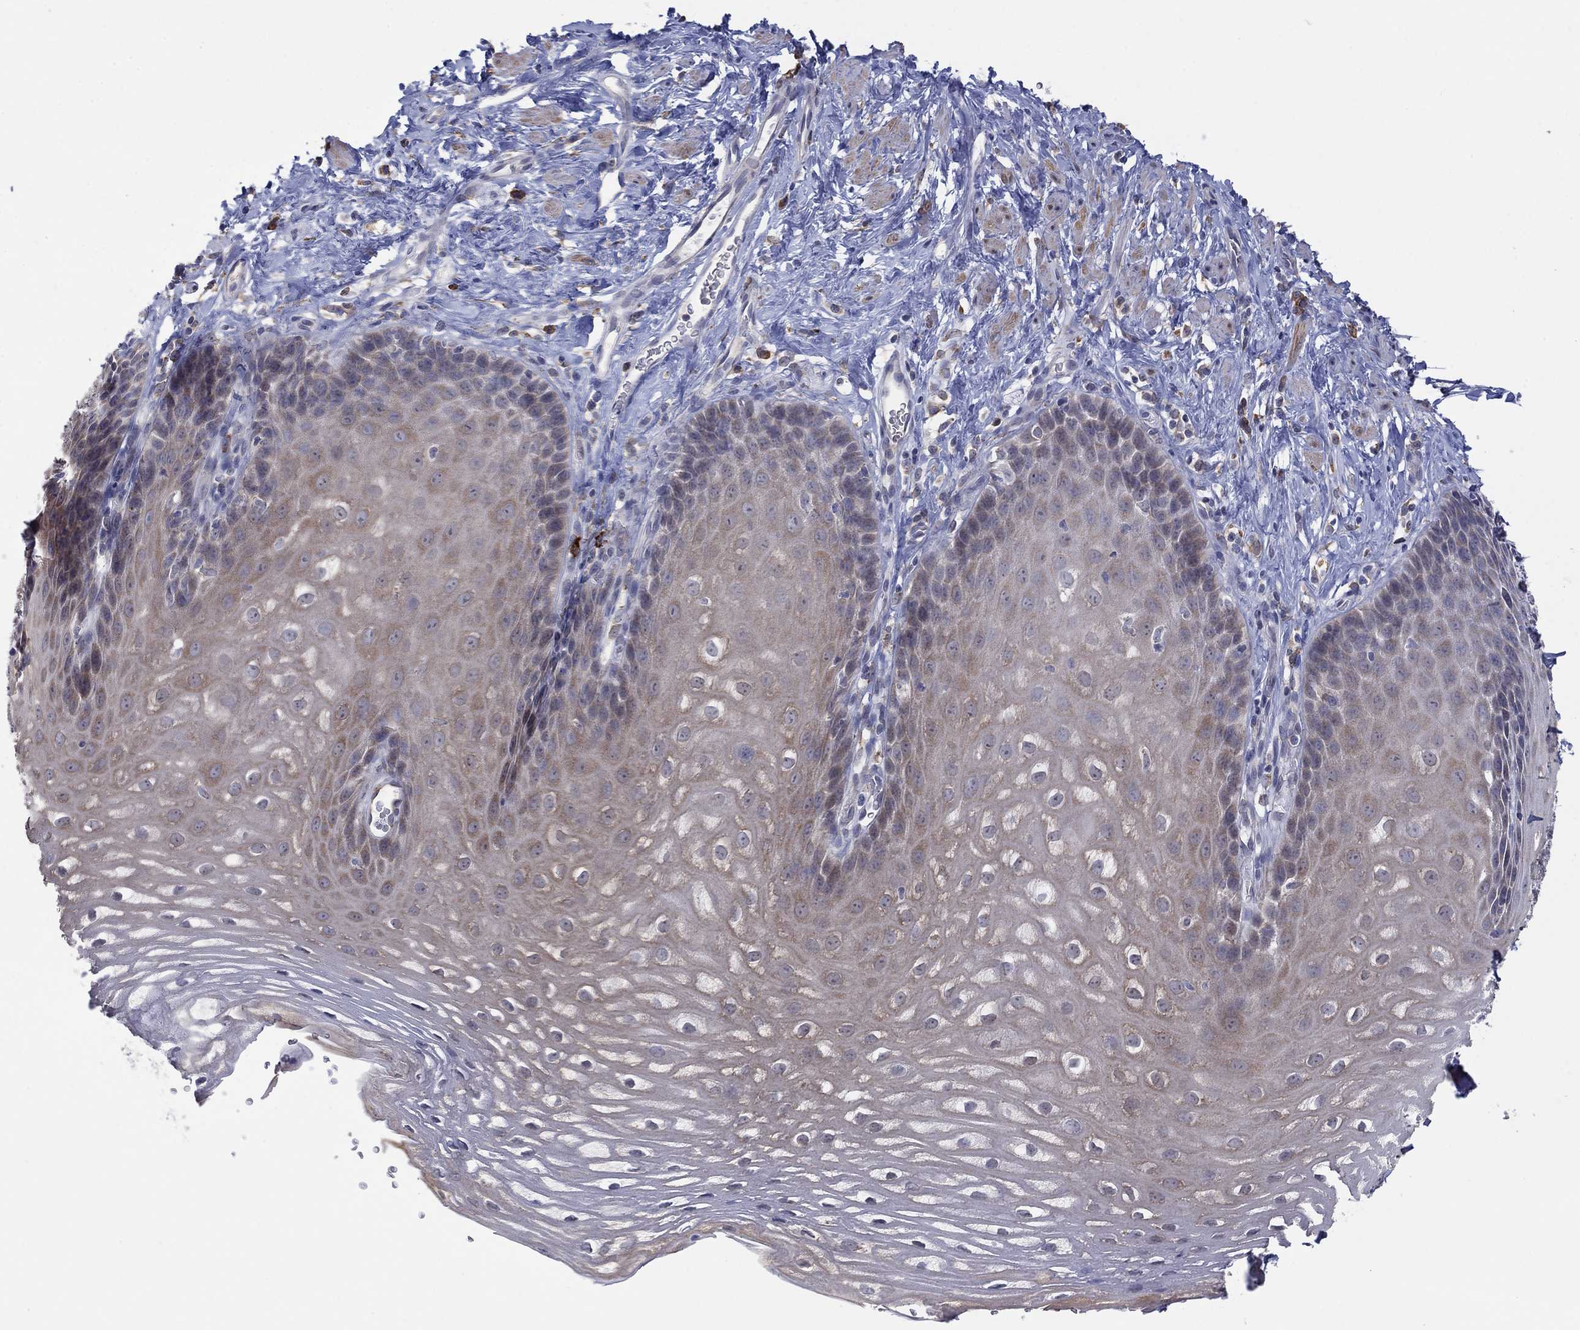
{"staining": {"intensity": "weak", "quantity": "25%-75%", "location": "cytoplasmic/membranous"}, "tissue": "esophagus", "cell_type": "Squamous epithelial cells", "image_type": "normal", "snomed": [{"axis": "morphology", "description": "Normal tissue, NOS"}, {"axis": "topography", "description": "Esophagus"}], "caption": "Unremarkable esophagus demonstrates weak cytoplasmic/membranous staining in about 25%-75% of squamous epithelial cells, visualized by immunohistochemistry.", "gene": "MTRFR", "patient": {"sex": "male", "age": 64}}